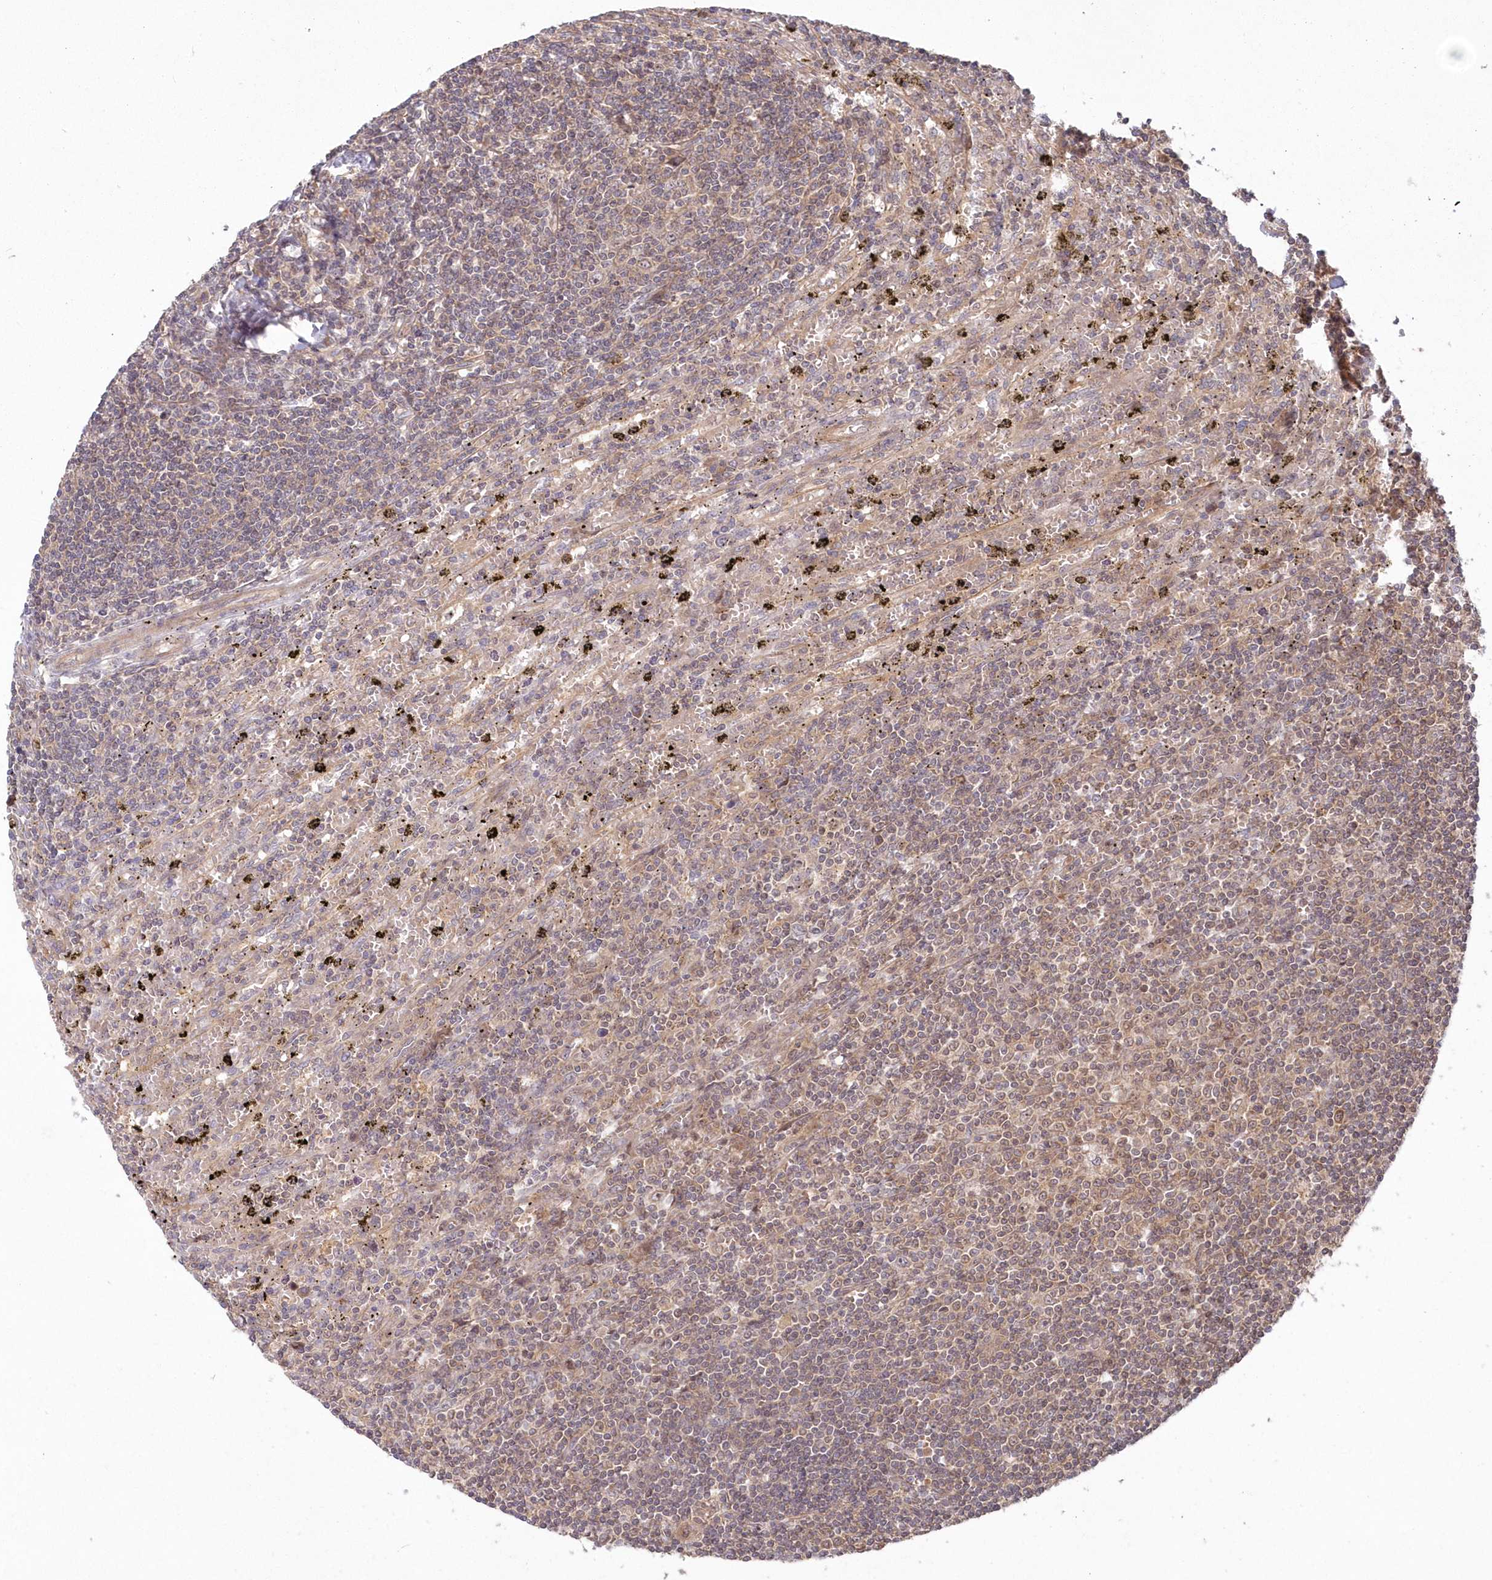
{"staining": {"intensity": "weak", "quantity": "<25%", "location": "cytoplasmic/membranous"}, "tissue": "lymphoma", "cell_type": "Tumor cells", "image_type": "cancer", "snomed": [{"axis": "morphology", "description": "Malignant lymphoma, non-Hodgkin's type, Low grade"}, {"axis": "topography", "description": "Spleen"}], "caption": "The image exhibits no significant staining in tumor cells of malignant lymphoma, non-Hodgkin's type (low-grade).", "gene": "TBCA", "patient": {"sex": "male", "age": 76}}